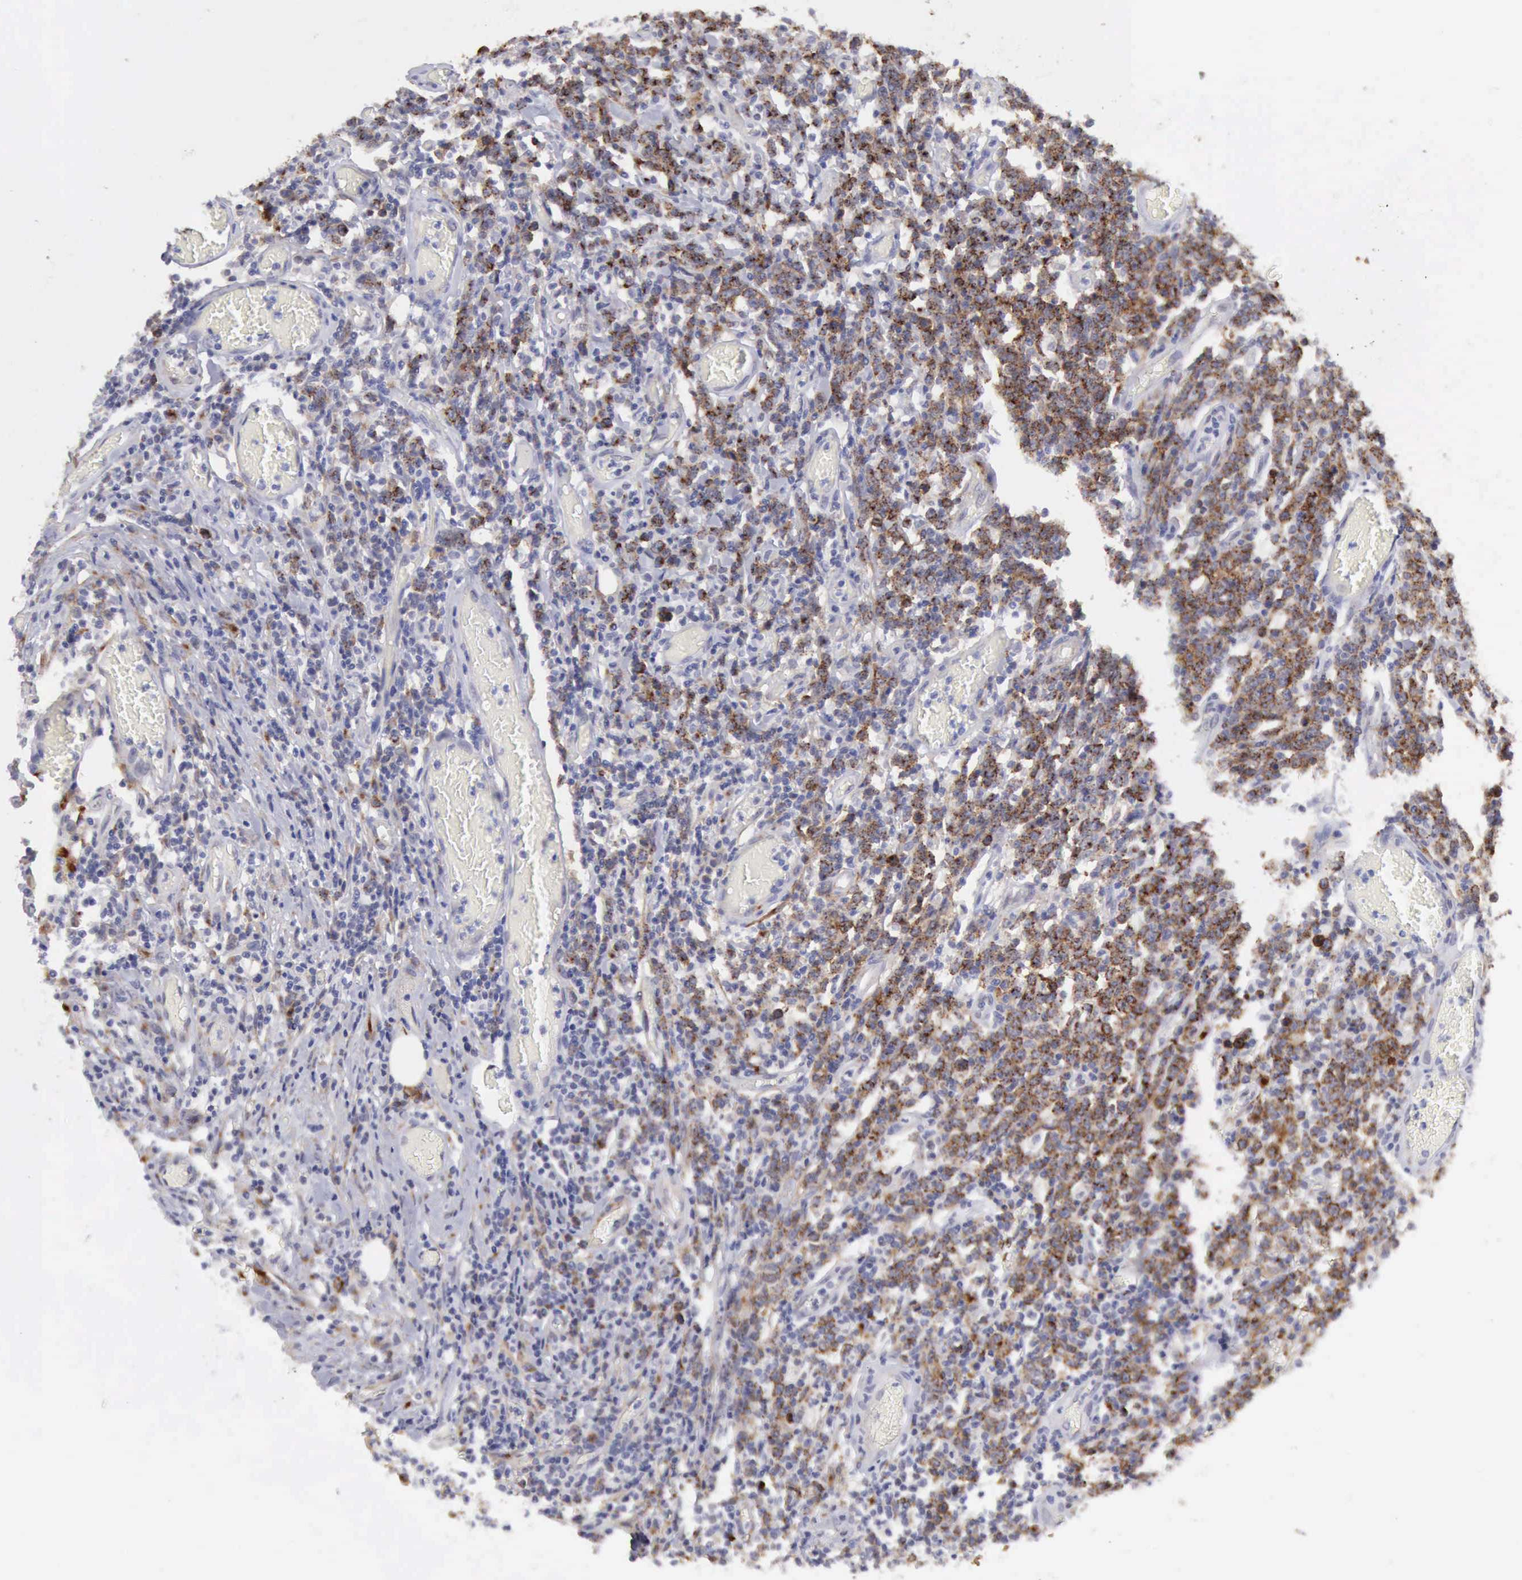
{"staining": {"intensity": "moderate", "quantity": "25%-75%", "location": "cytoplasmic/membranous"}, "tissue": "lymphoma", "cell_type": "Tumor cells", "image_type": "cancer", "snomed": [{"axis": "morphology", "description": "Malignant lymphoma, non-Hodgkin's type, High grade"}, {"axis": "topography", "description": "Colon"}], "caption": "High-magnification brightfield microscopy of lymphoma stained with DAB (3,3'-diaminobenzidine) (brown) and counterstained with hematoxylin (blue). tumor cells exhibit moderate cytoplasmic/membranous staining is identified in about25%-75% of cells.", "gene": "TFRC", "patient": {"sex": "male", "age": 82}}